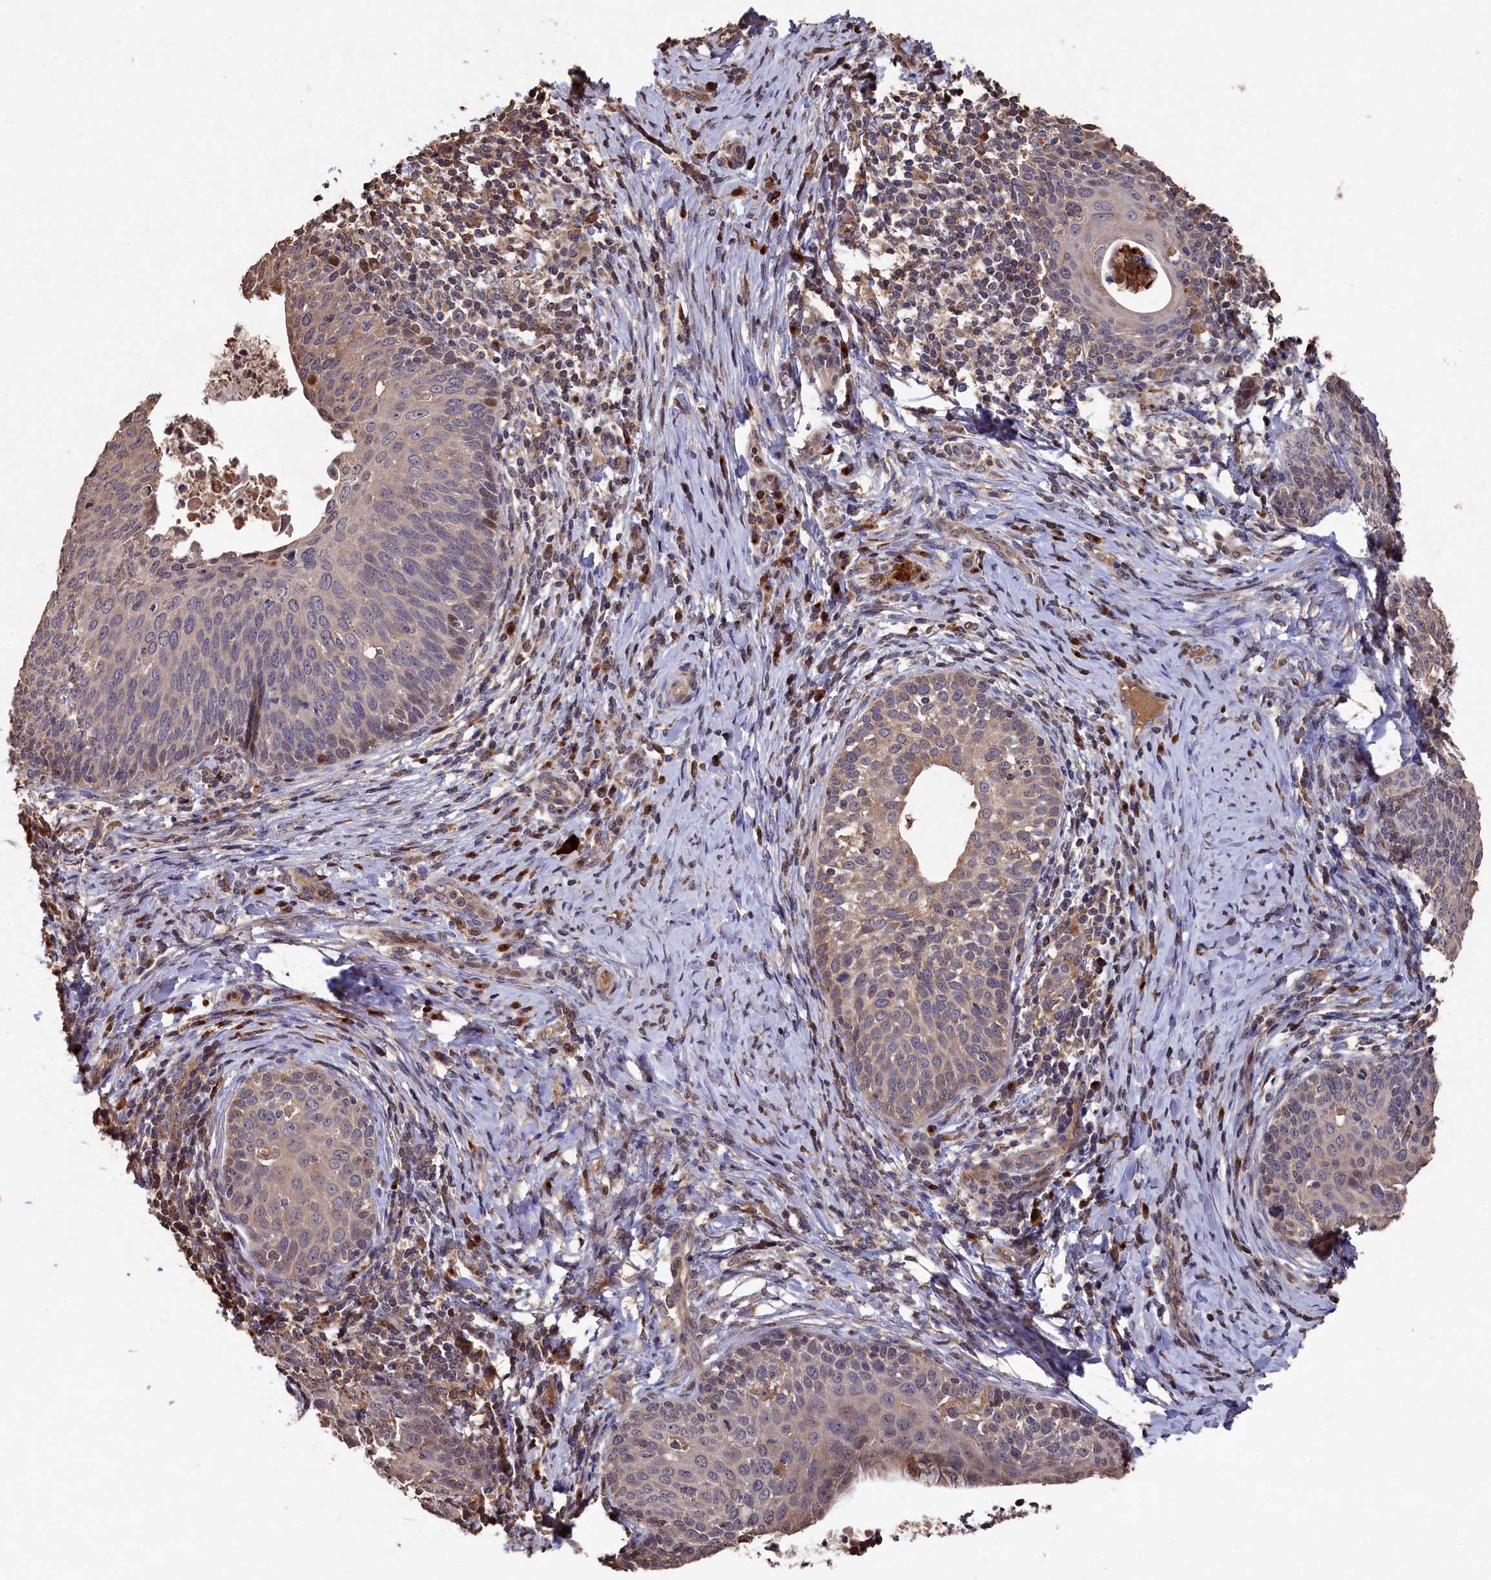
{"staining": {"intensity": "weak", "quantity": "25%-75%", "location": "cytoplasmic/membranous,nuclear"}, "tissue": "cervical cancer", "cell_type": "Tumor cells", "image_type": "cancer", "snomed": [{"axis": "morphology", "description": "Squamous cell carcinoma, NOS"}, {"axis": "topography", "description": "Cervix"}], "caption": "This is an image of immunohistochemistry staining of cervical cancer, which shows weak positivity in the cytoplasmic/membranous and nuclear of tumor cells.", "gene": "NAA60", "patient": {"sex": "female", "age": 52}}